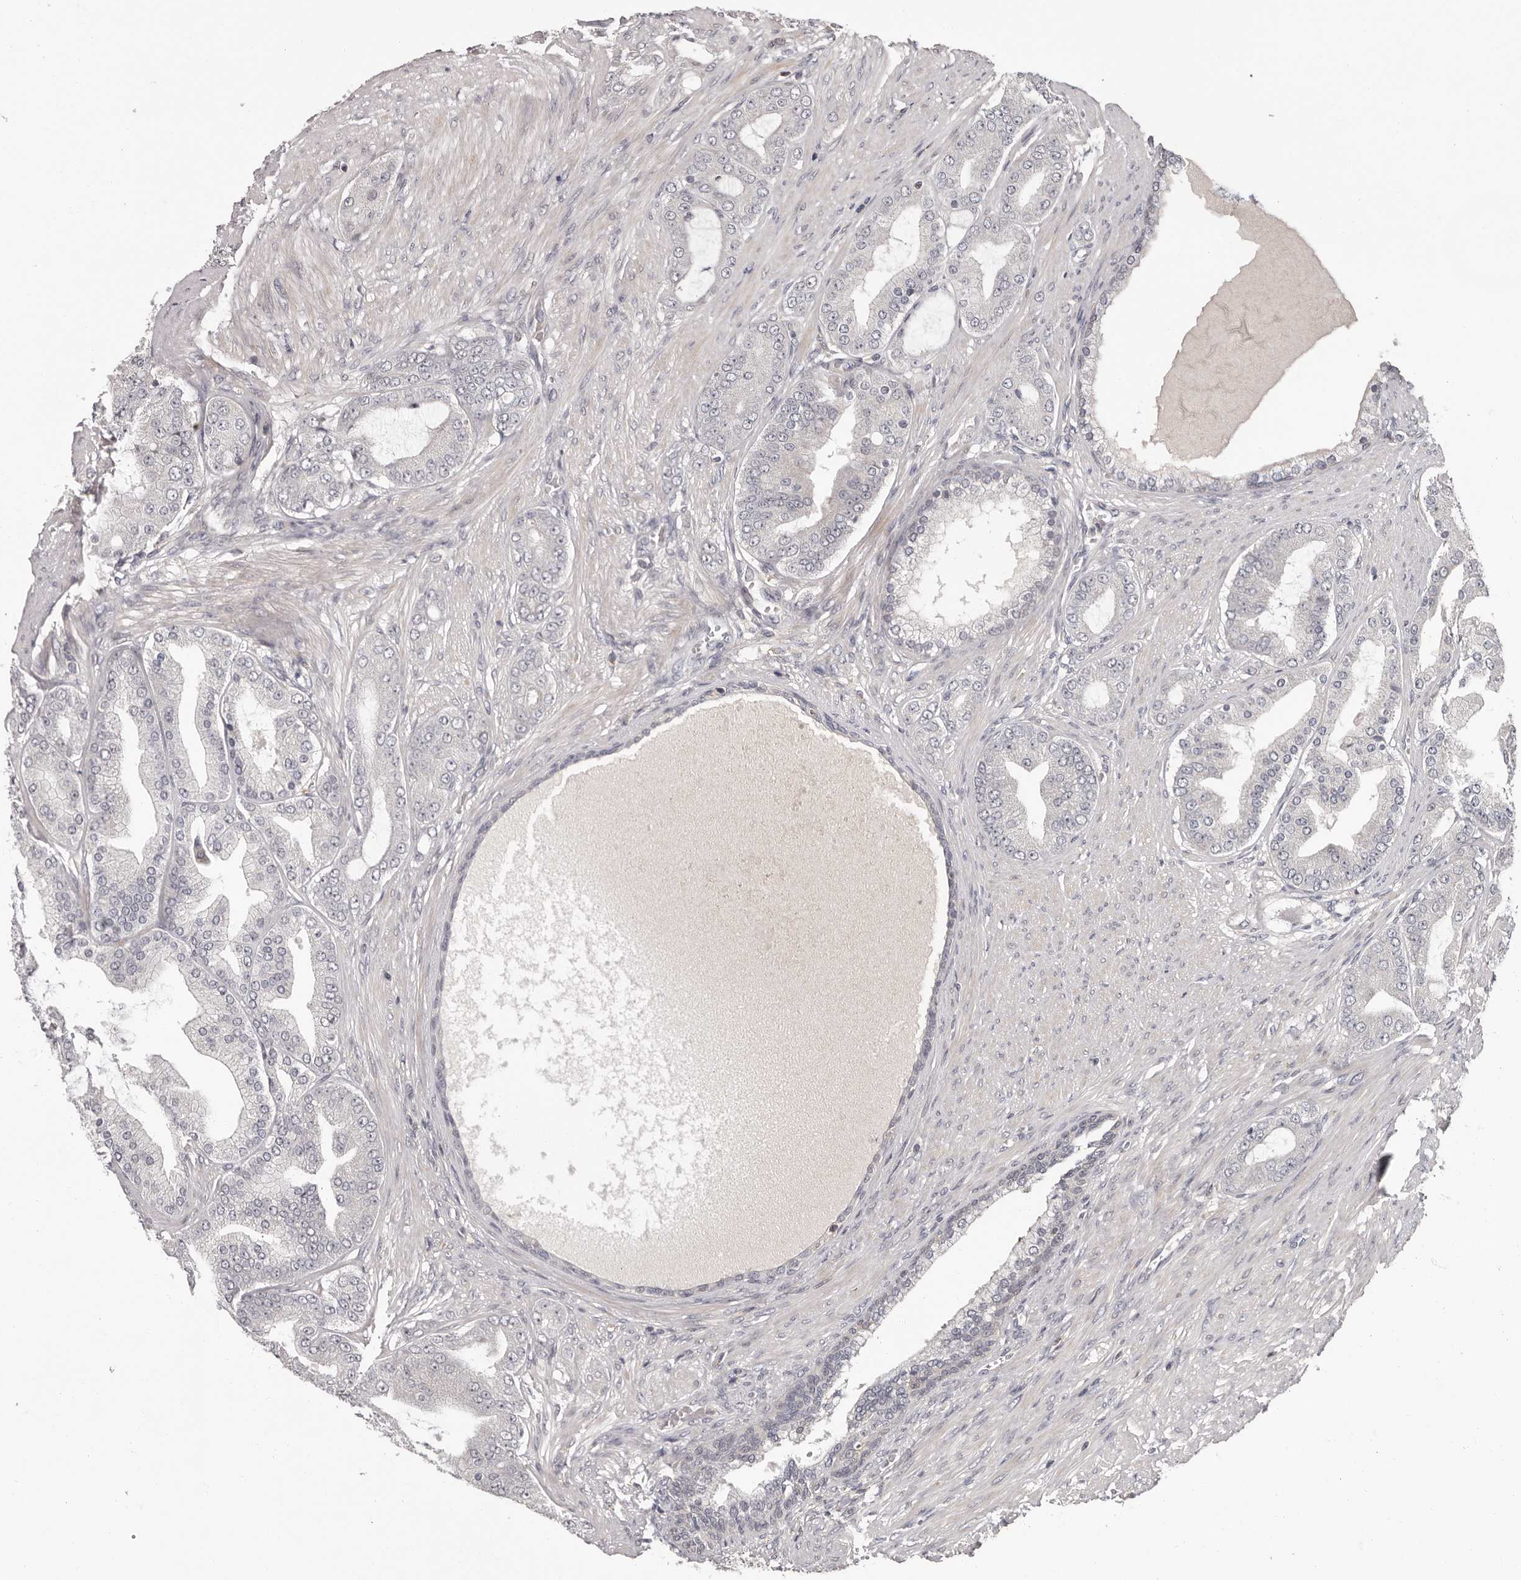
{"staining": {"intensity": "negative", "quantity": "none", "location": "none"}, "tissue": "prostate cancer", "cell_type": "Tumor cells", "image_type": "cancer", "snomed": [{"axis": "morphology", "description": "Adenocarcinoma, High grade"}, {"axis": "topography", "description": "Prostate"}], "caption": "IHC image of neoplastic tissue: human high-grade adenocarcinoma (prostate) stained with DAB (3,3'-diaminobenzidine) displays no significant protein expression in tumor cells.", "gene": "ANKRD44", "patient": {"sex": "male", "age": 60}}